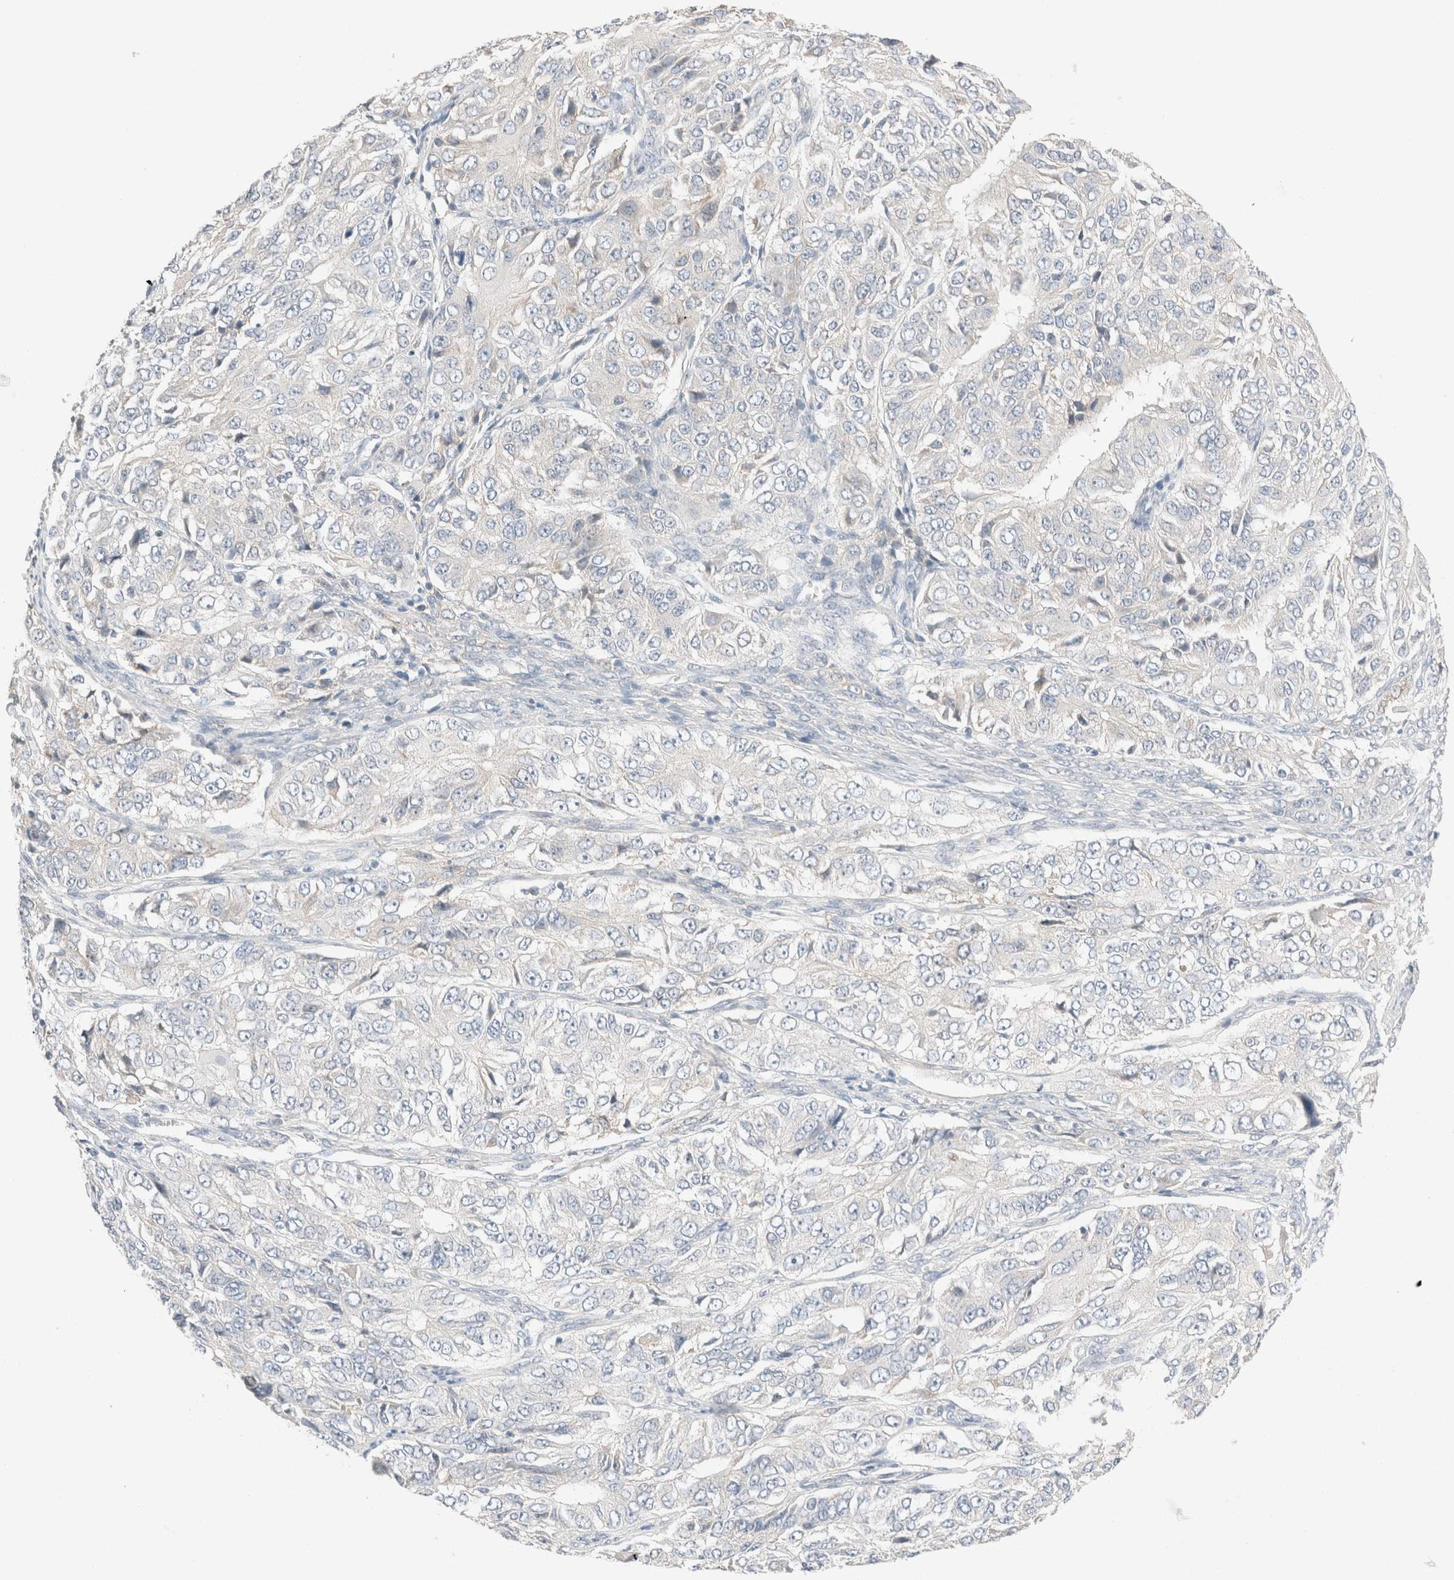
{"staining": {"intensity": "negative", "quantity": "none", "location": "none"}, "tissue": "ovarian cancer", "cell_type": "Tumor cells", "image_type": "cancer", "snomed": [{"axis": "morphology", "description": "Carcinoma, endometroid"}, {"axis": "topography", "description": "Ovary"}], "caption": "This is a histopathology image of immunohistochemistry staining of ovarian cancer, which shows no staining in tumor cells.", "gene": "PCM1", "patient": {"sex": "female", "age": 51}}